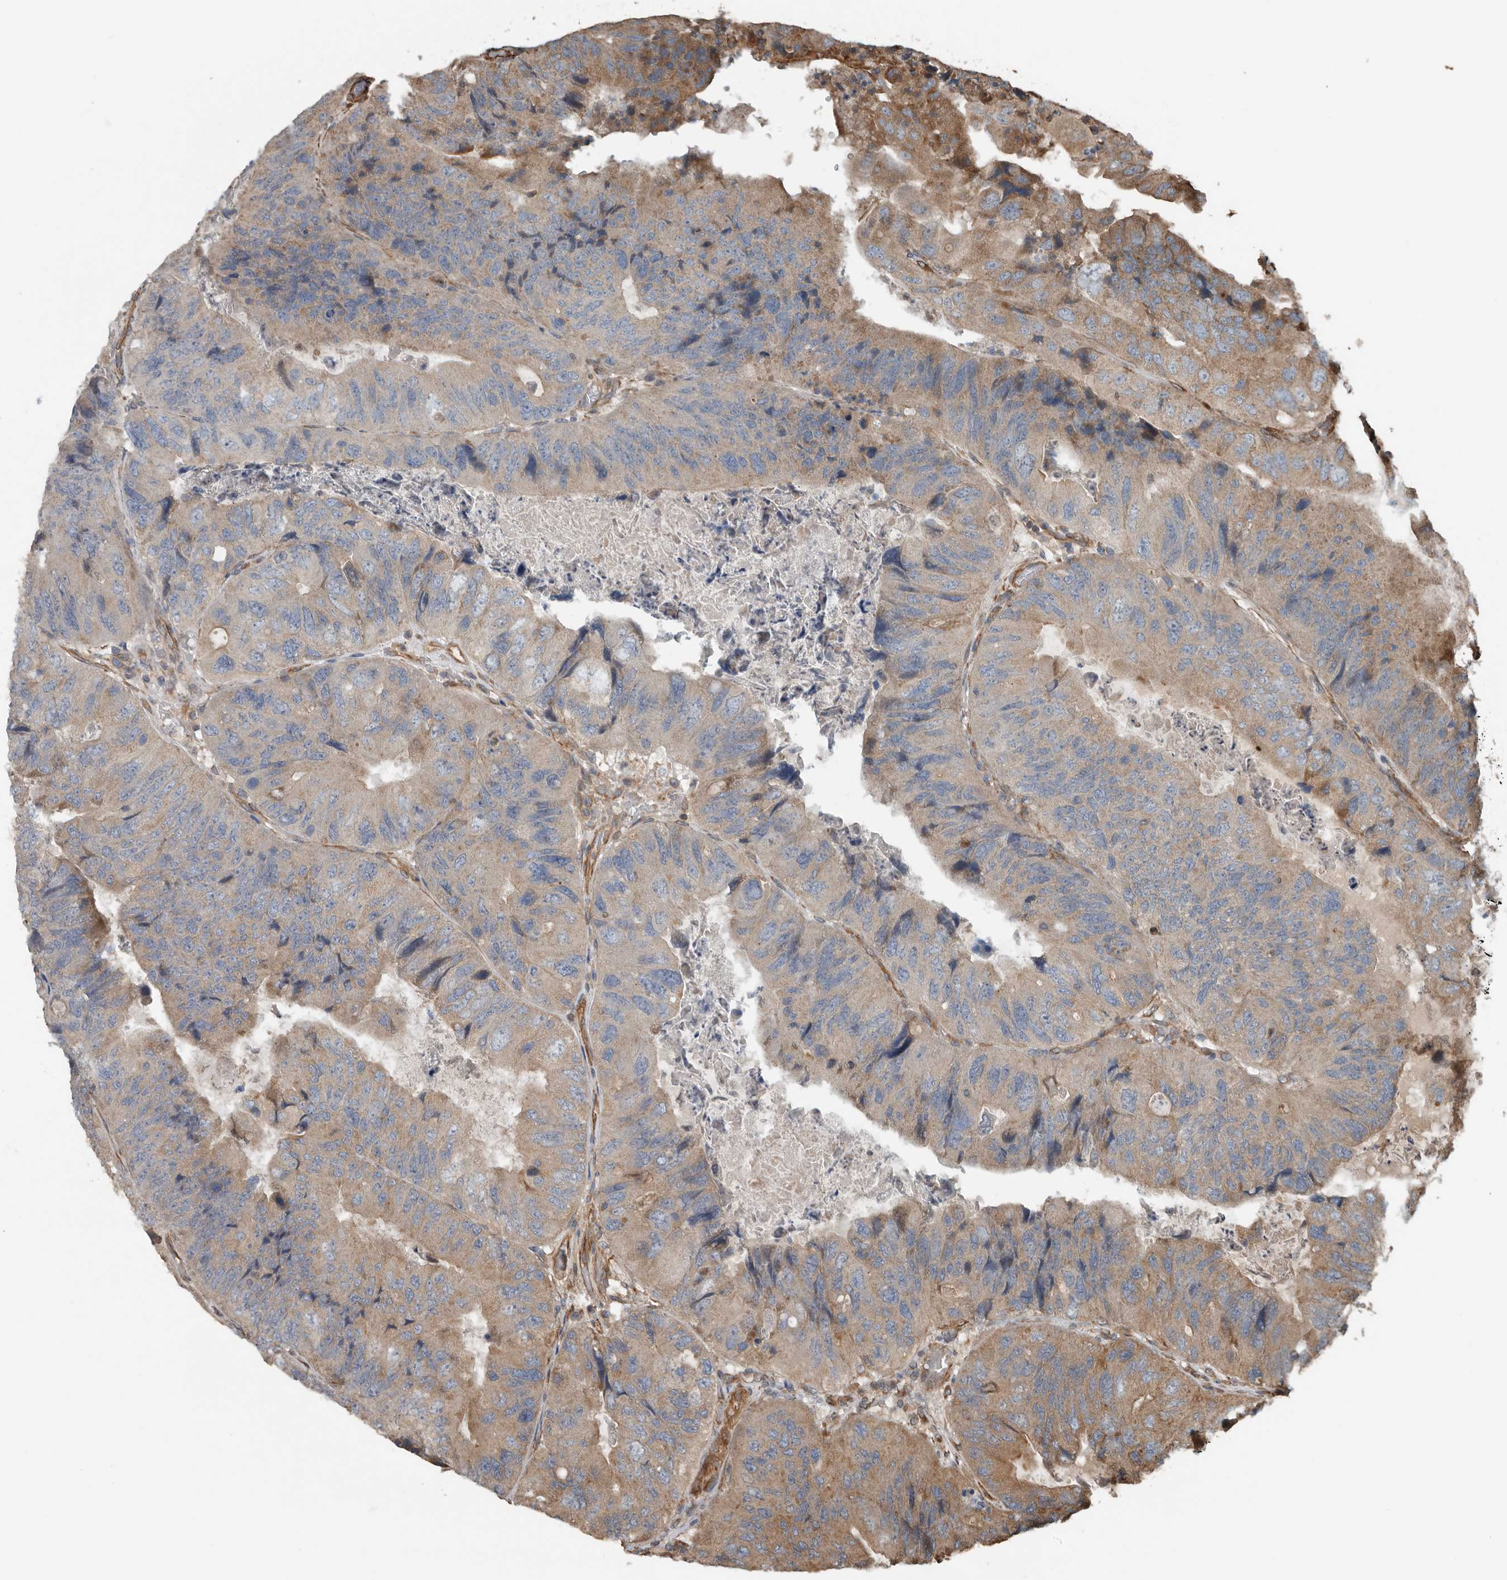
{"staining": {"intensity": "moderate", "quantity": "<25%", "location": "cytoplasmic/membranous"}, "tissue": "colorectal cancer", "cell_type": "Tumor cells", "image_type": "cancer", "snomed": [{"axis": "morphology", "description": "Adenocarcinoma, NOS"}, {"axis": "topography", "description": "Rectum"}], "caption": "Colorectal cancer (adenocarcinoma) was stained to show a protein in brown. There is low levels of moderate cytoplasmic/membranous positivity in about <25% of tumor cells.", "gene": "YOD1", "patient": {"sex": "male", "age": 63}}